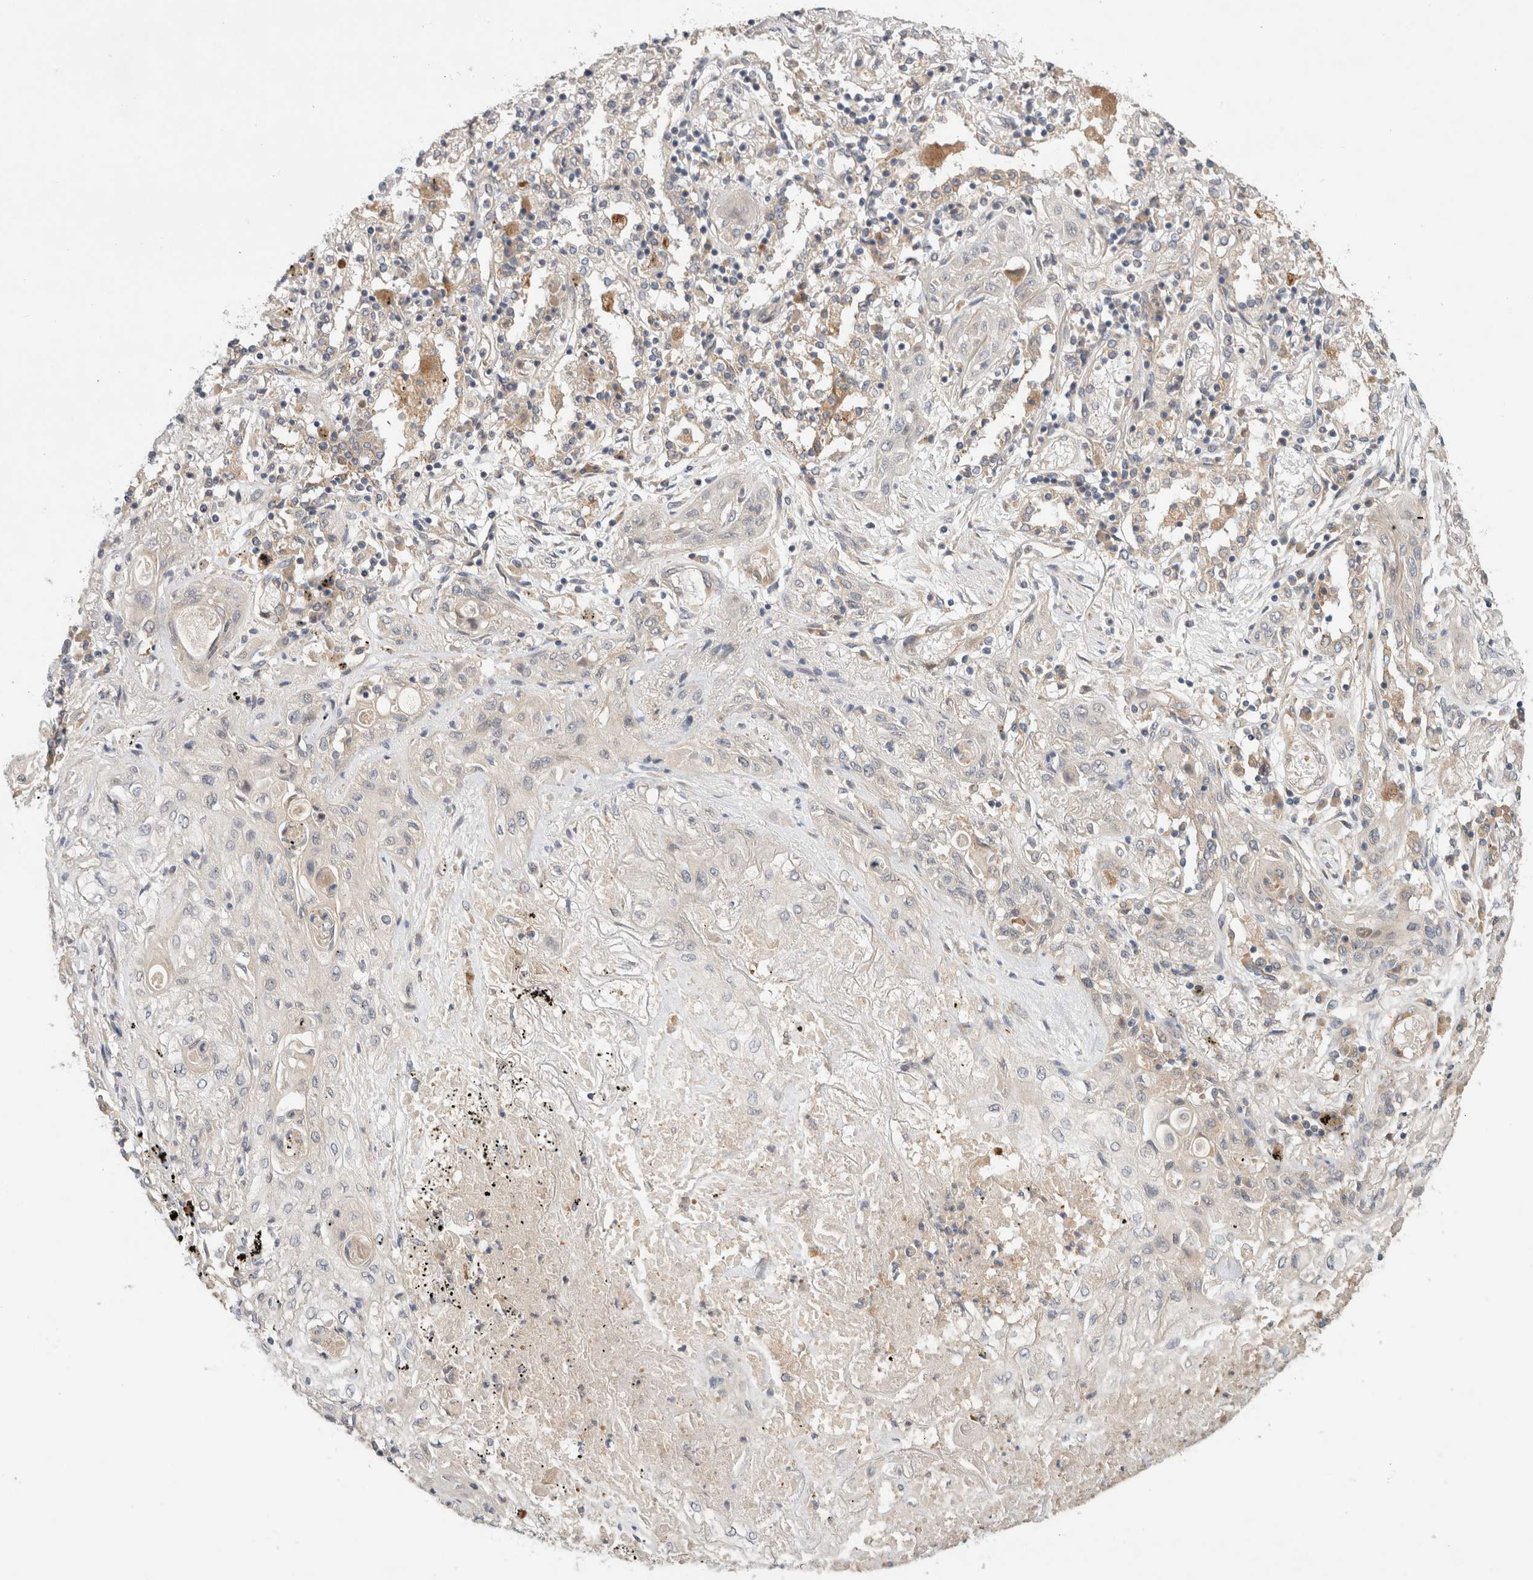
{"staining": {"intensity": "negative", "quantity": "none", "location": "none"}, "tissue": "lung cancer", "cell_type": "Tumor cells", "image_type": "cancer", "snomed": [{"axis": "morphology", "description": "Squamous cell carcinoma, NOS"}, {"axis": "topography", "description": "Lung"}], "caption": "Tumor cells are negative for brown protein staining in lung squamous cell carcinoma.", "gene": "SGK1", "patient": {"sex": "female", "age": 47}}